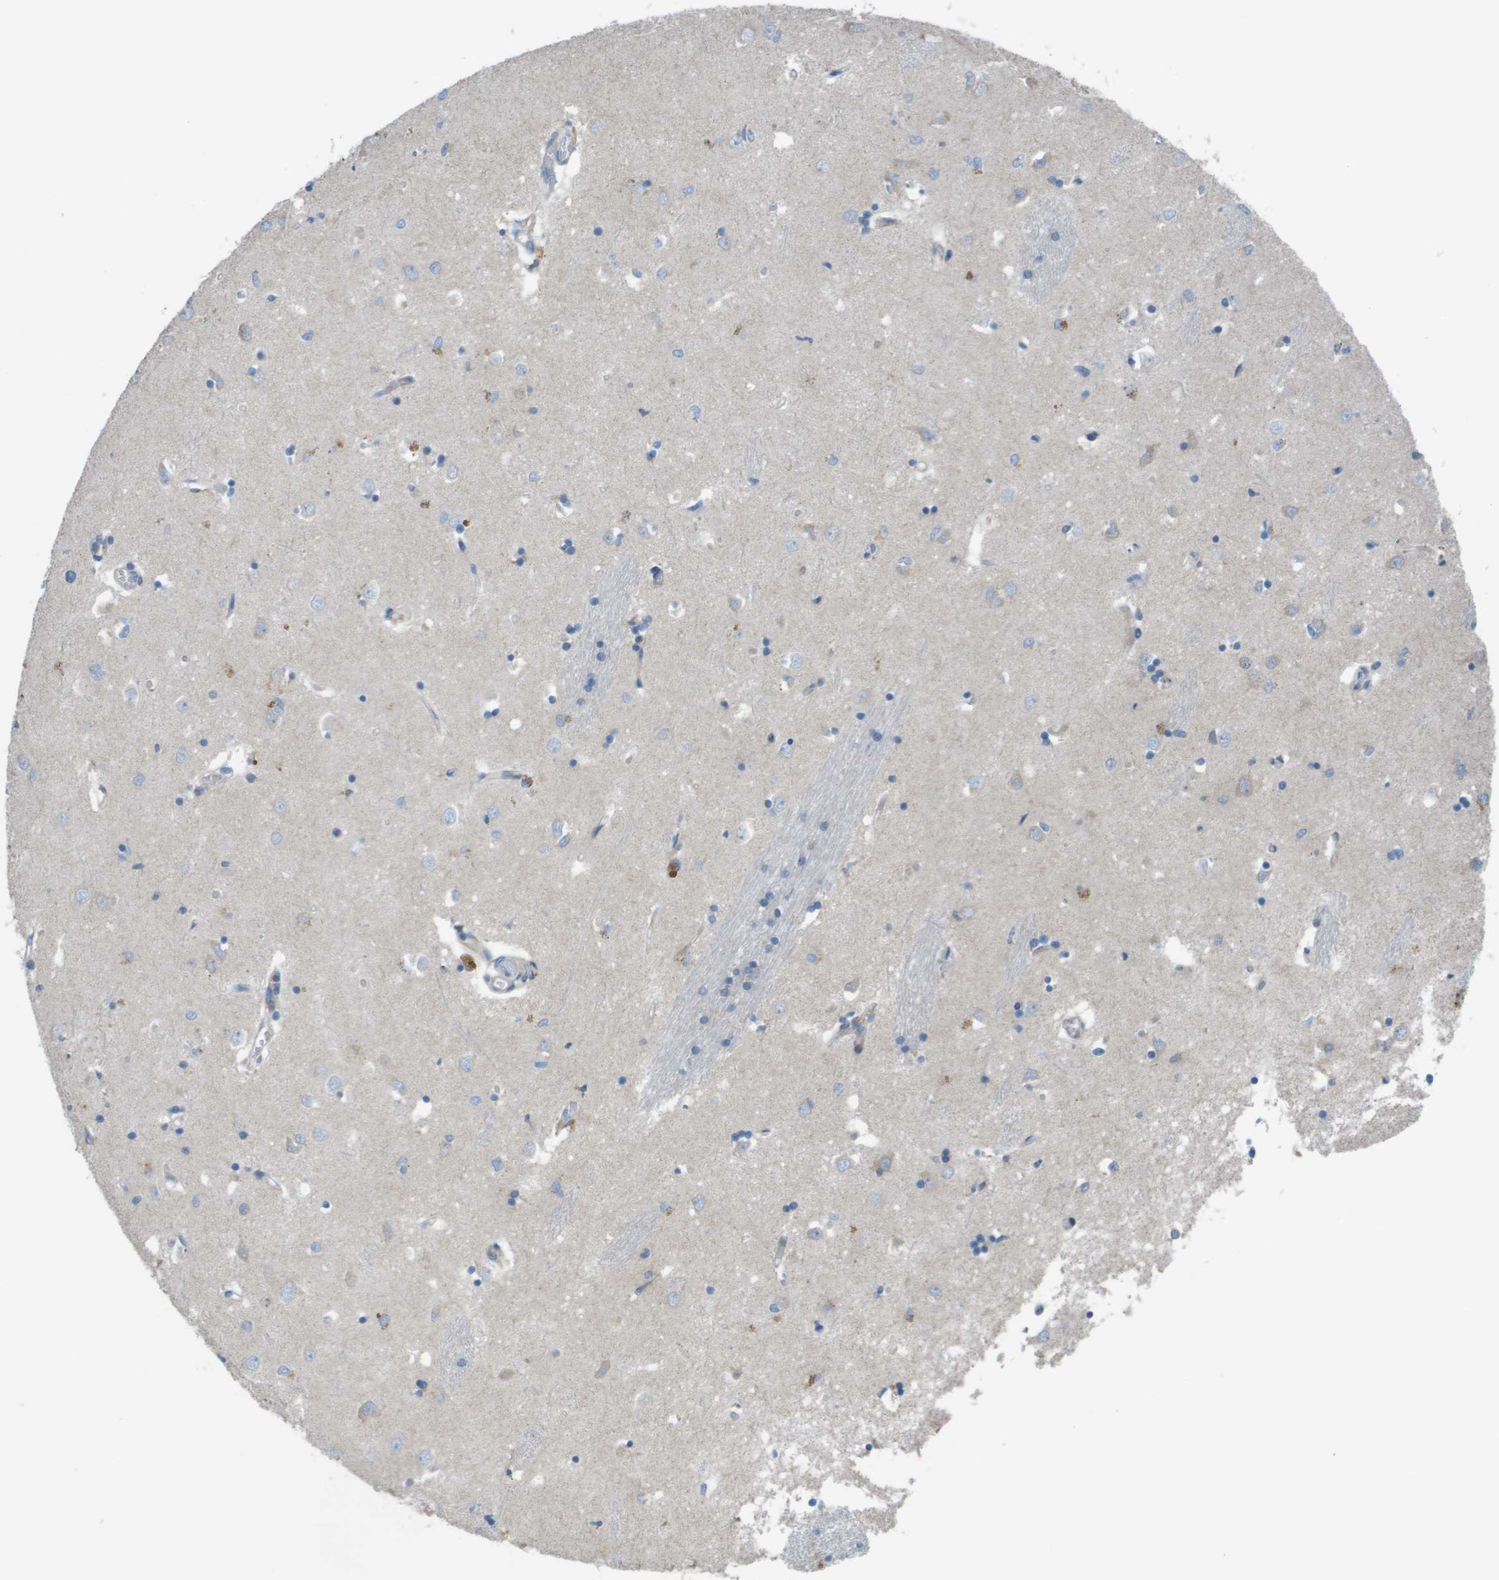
{"staining": {"intensity": "negative", "quantity": "none", "location": "none"}, "tissue": "caudate", "cell_type": "Glial cells", "image_type": "normal", "snomed": [{"axis": "morphology", "description": "Normal tissue, NOS"}, {"axis": "topography", "description": "Lateral ventricle wall"}], "caption": "This is a image of immunohistochemistry staining of benign caudate, which shows no staining in glial cells.", "gene": "GALNT6", "patient": {"sex": "female", "age": 19}}